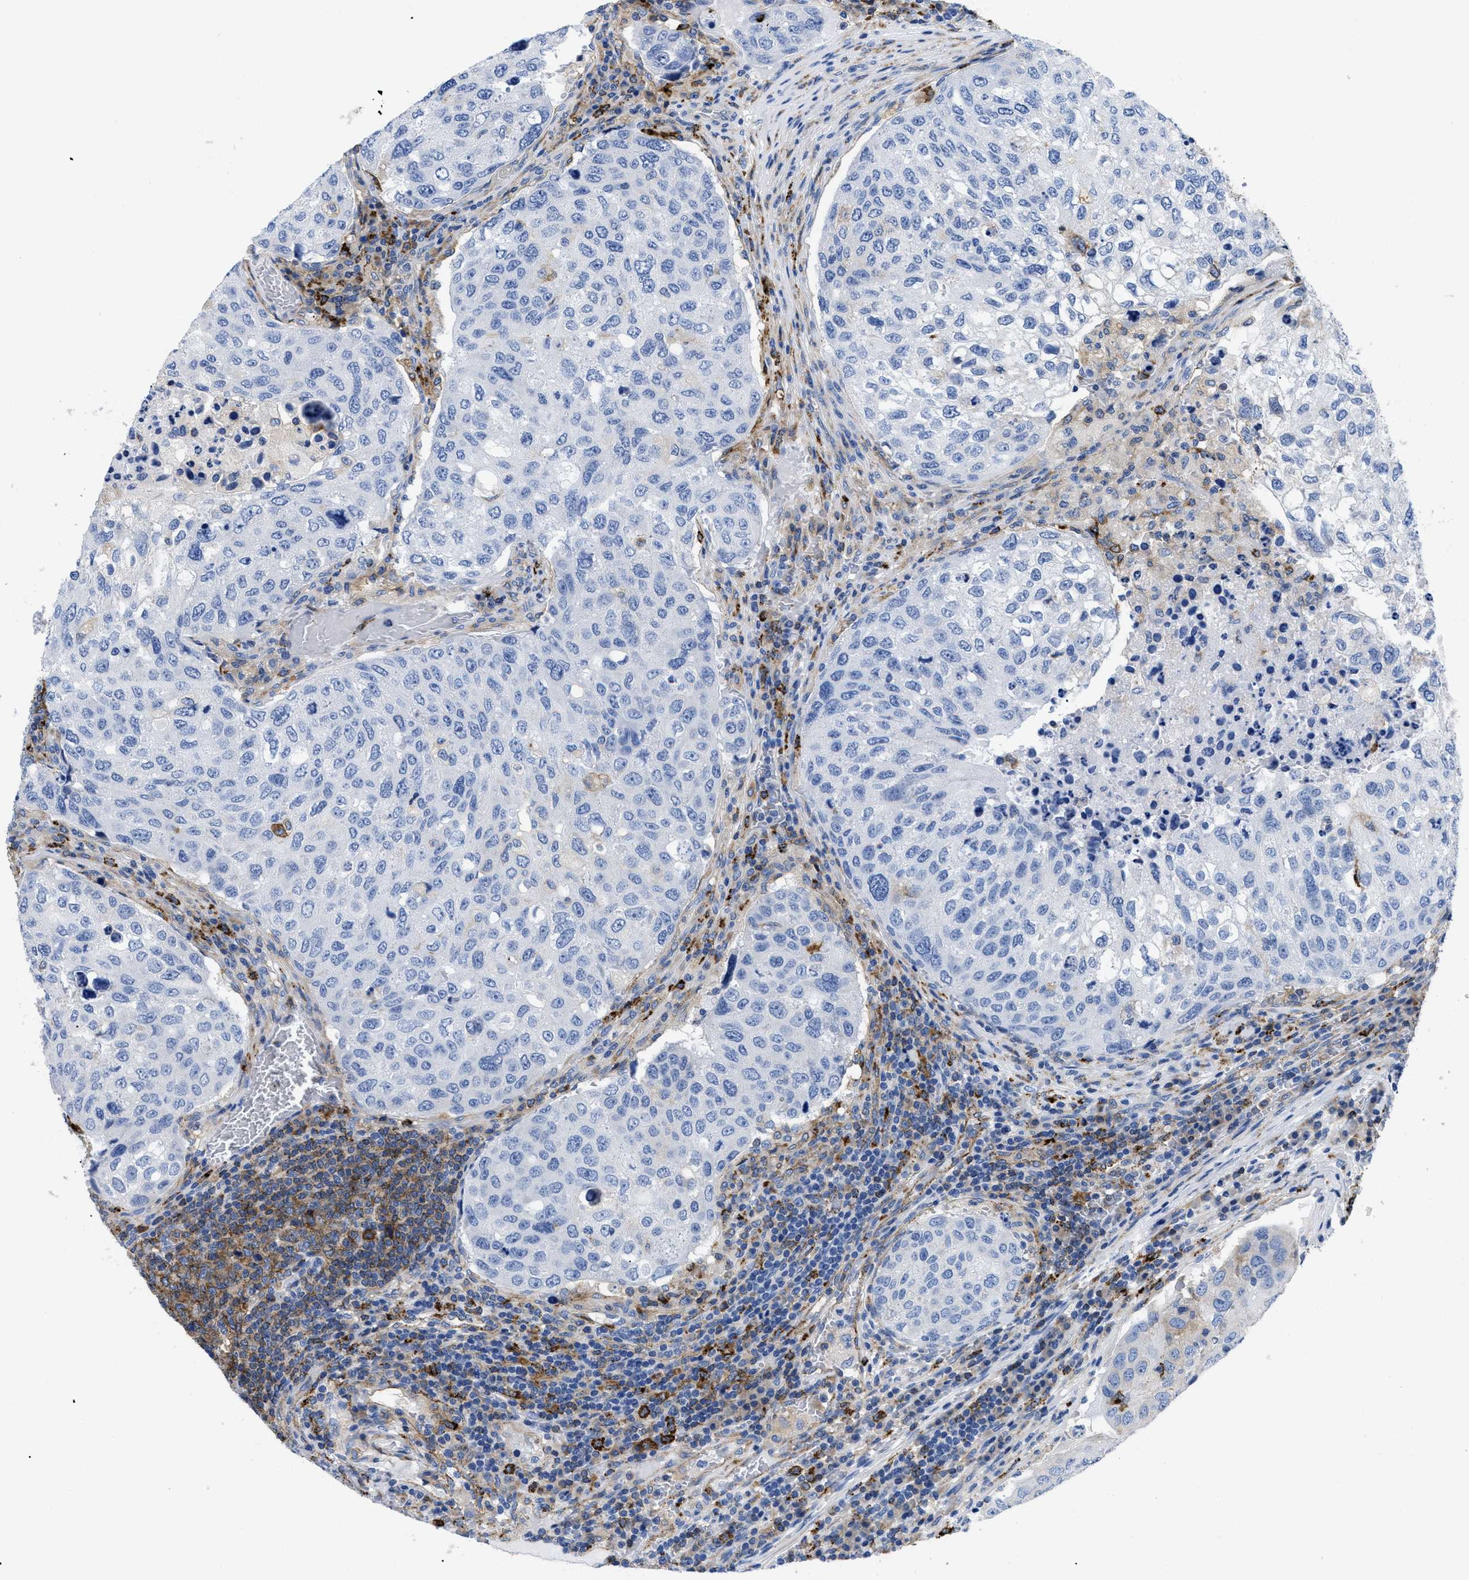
{"staining": {"intensity": "negative", "quantity": "none", "location": "none"}, "tissue": "urothelial cancer", "cell_type": "Tumor cells", "image_type": "cancer", "snomed": [{"axis": "morphology", "description": "Urothelial carcinoma, High grade"}, {"axis": "topography", "description": "Lymph node"}, {"axis": "topography", "description": "Urinary bladder"}], "caption": "Urothelial cancer was stained to show a protein in brown. There is no significant positivity in tumor cells.", "gene": "HLA-DPA1", "patient": {"sex": "male", "age": 51}}